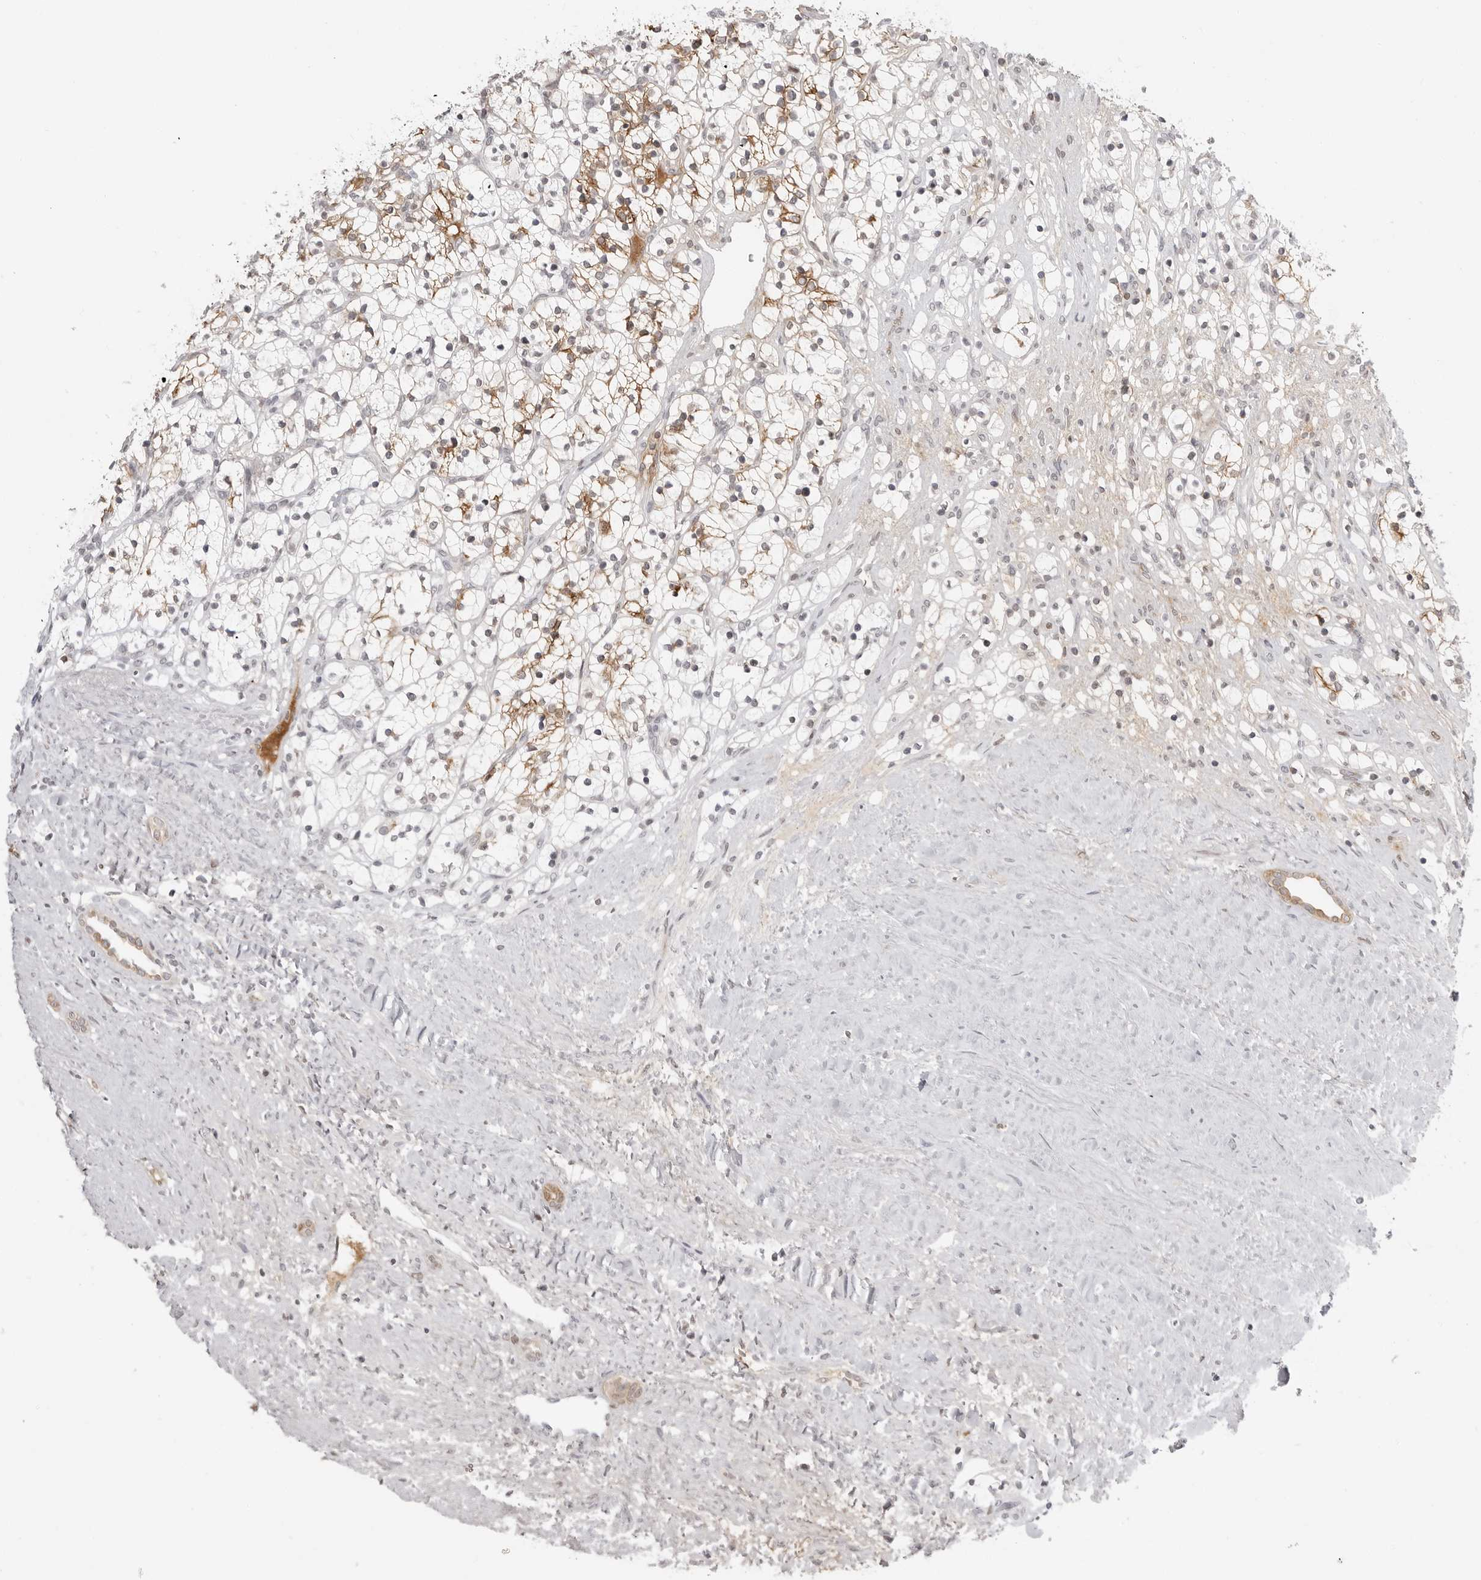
{"staining": {"intensity": "moderate", "quantity": "<25%", "location": "cytoplasmic/membranous"}, "tissue": "renal cancer", "cell_type": "Tumor cells", "image_type": "cancer", "snomed": [{"axis": "morphology", "description": "Adenocarcinoma, NOS"}, {"axis": "topography", "description": "Kidney"}], "caption": "Approximately <25% of tumor cells in human renal adenocarcinoma reveal moderate cytoplasmic/membranous protein staining as visualized by brown immunohistochemical staining.", "gene": "SERPINF2", "patient": {"sex": "female", "age": 57}}